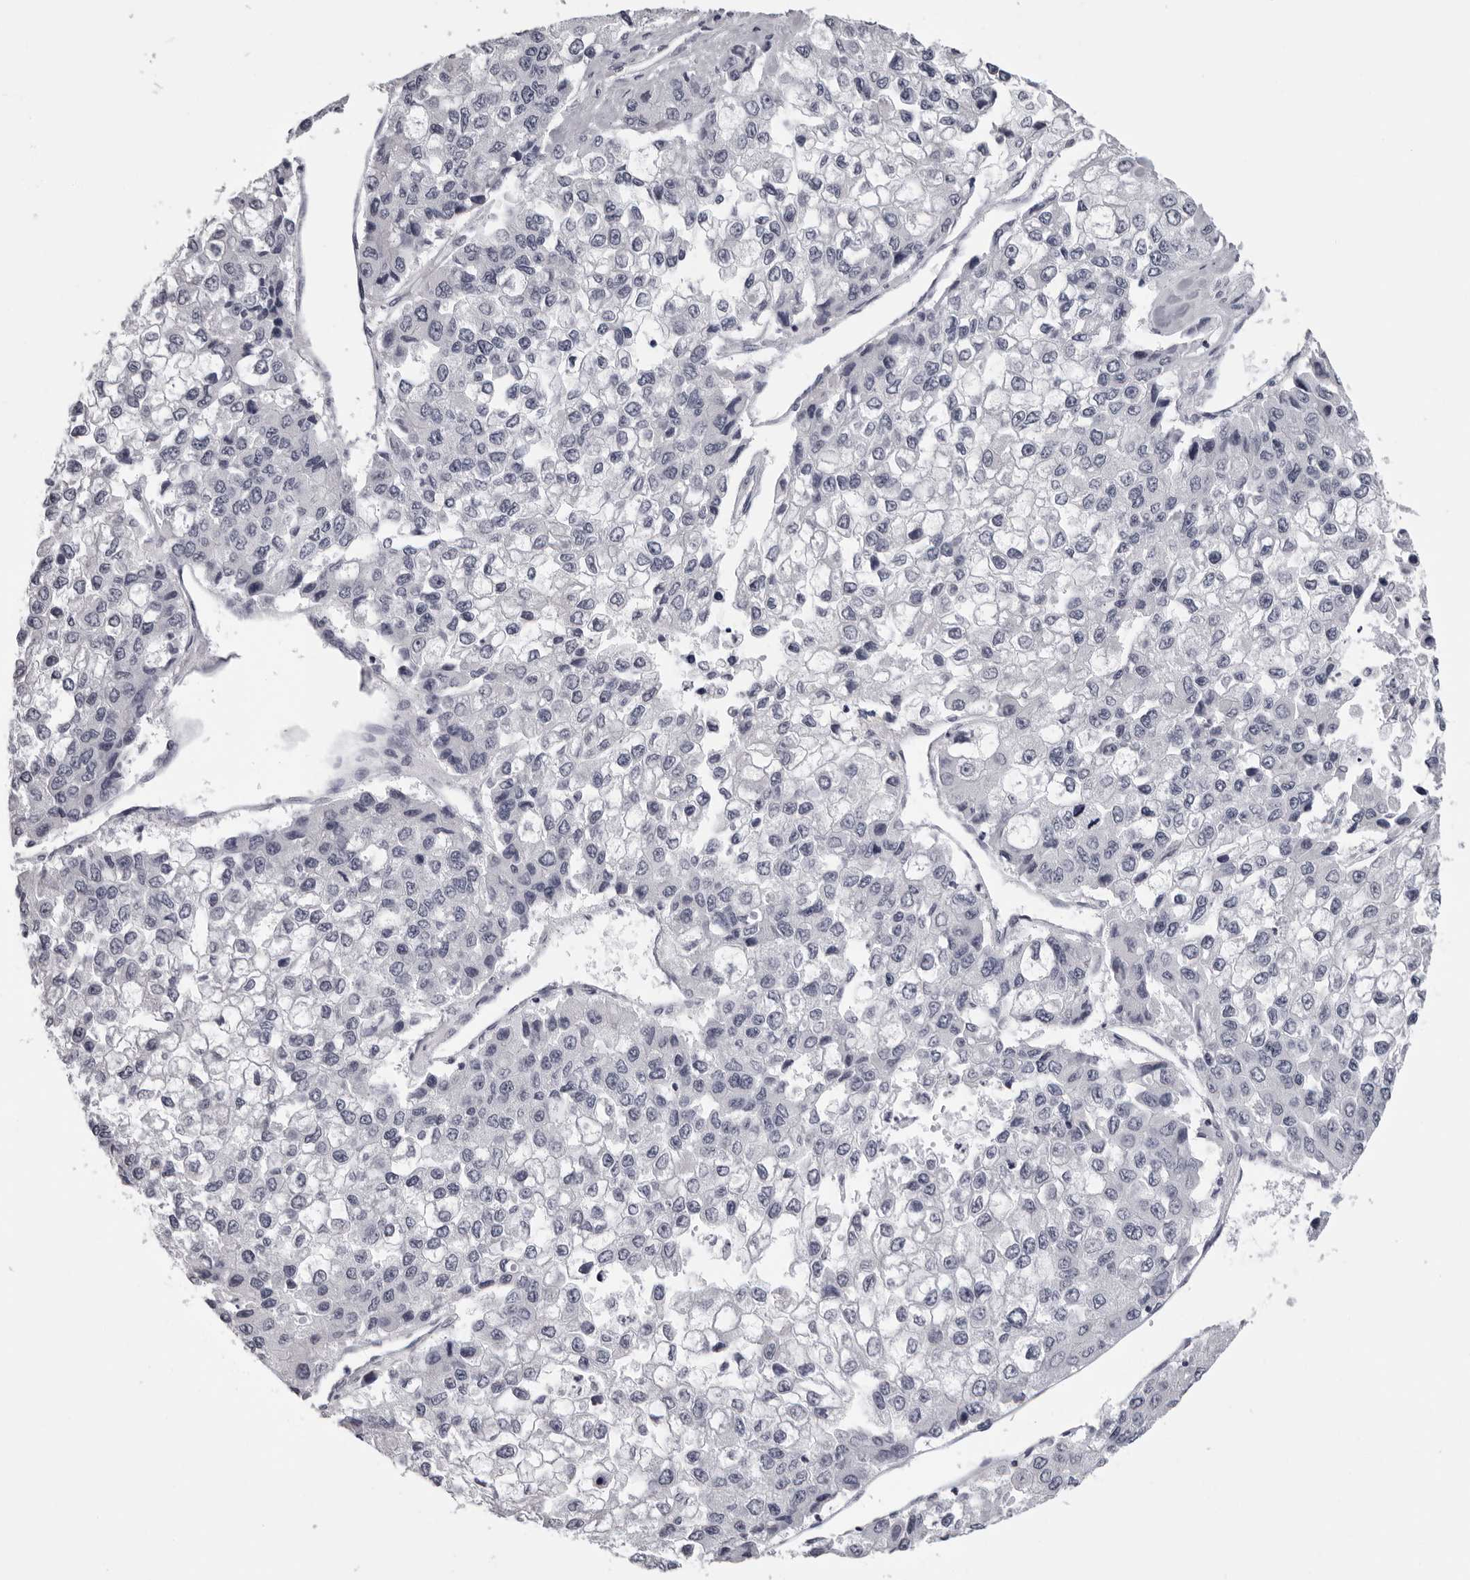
{"staining": {"intensity": "negative", "quantity": "none", "location": "none"}, "tissue": "liver cancer", "cell_type": "Tumor cells", "image_type": "cancer", "snomed": [{"axis": "morphology", "description": "Carcinoma, Hepatocellular, NOS"}, {"axis": "topography", "description": "Liver"}], "caption": "DAB (3,3'-diaminobenzidine) immunohistochemical staining of human liver cancer shows no significant positivity in tumor cells.", "gene": "DNALI1", "patient": {"sex": "female", "age": 66}}